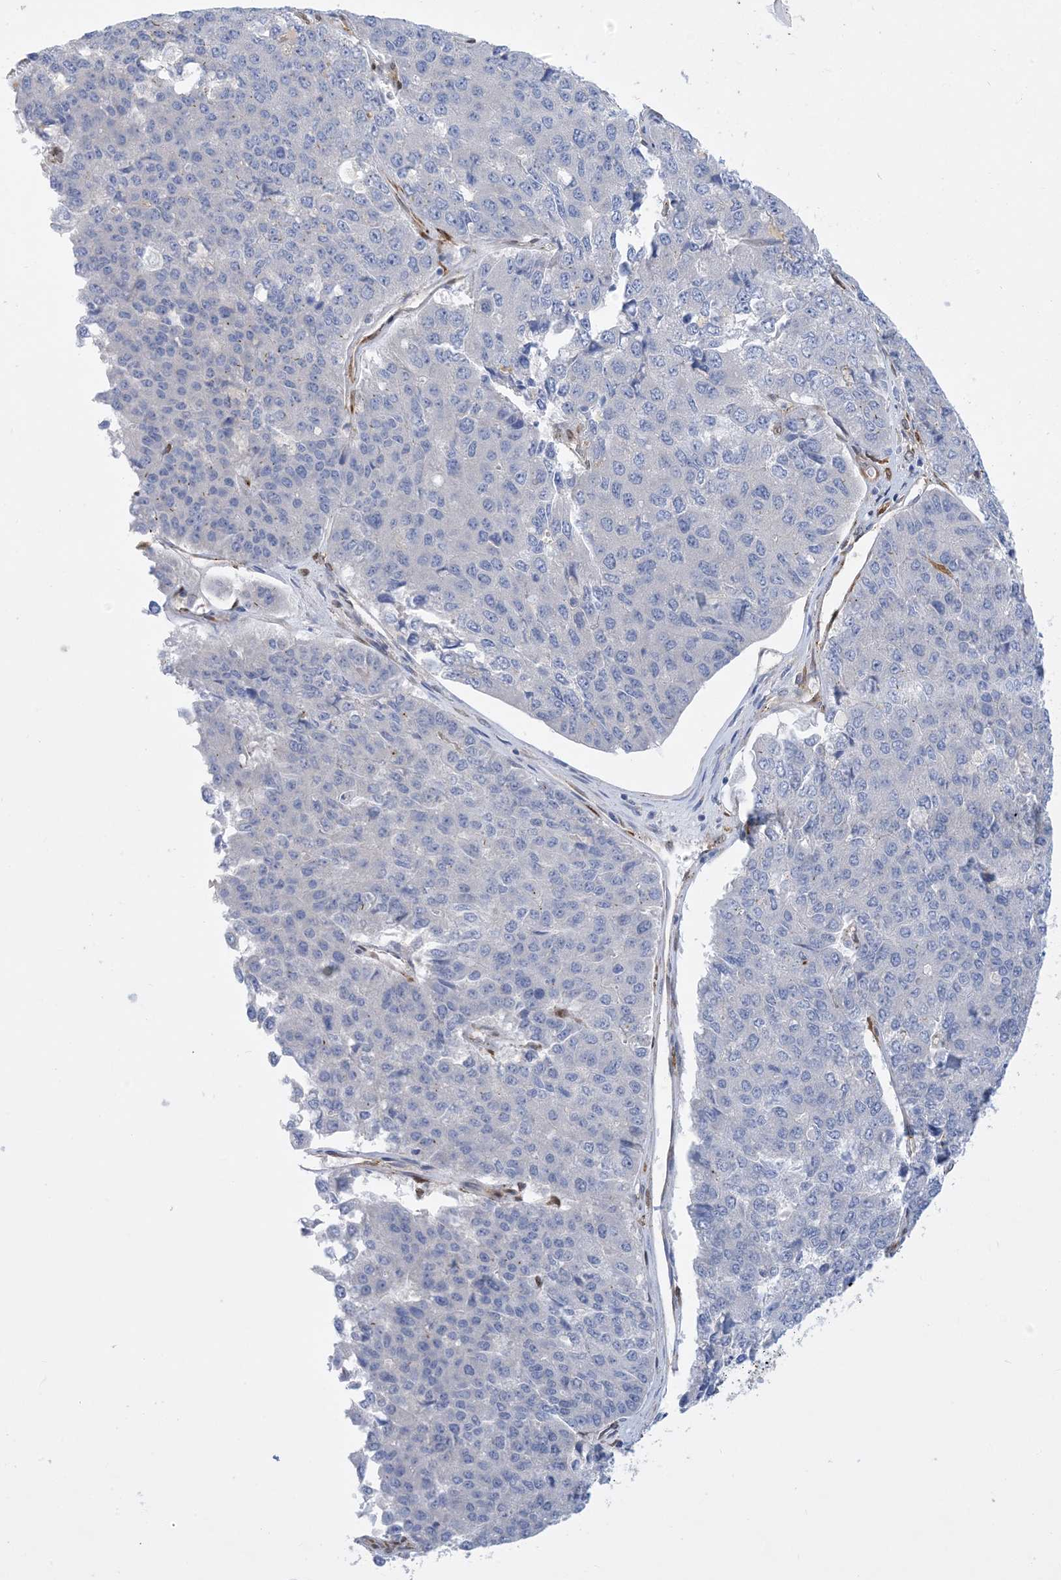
{"staining": {"intensity": "negative", "quantity": "none", "location": "none"}, "tissue": "pancreatic cancer", "cell_type": "Tumor cells", "image_type": "cancer", "snomed": [{"axis": "morphology", "description": "Adenocarcinoma, NOS"}, {"axis": "topography", "description": "Pancreas"}], "caption": "Immunohistochemical staining of pancreatic cancer (adenocarcinoma) demonstrates no significant staining in tumor cells. Brightfield microscopy of immunohistochemistry (IHC) stained with DAB (brown) and hematoxylin (blue), captured at high magnification.", "gene": "RBMS3", "patient": {"sex": "male", "age": 50}}